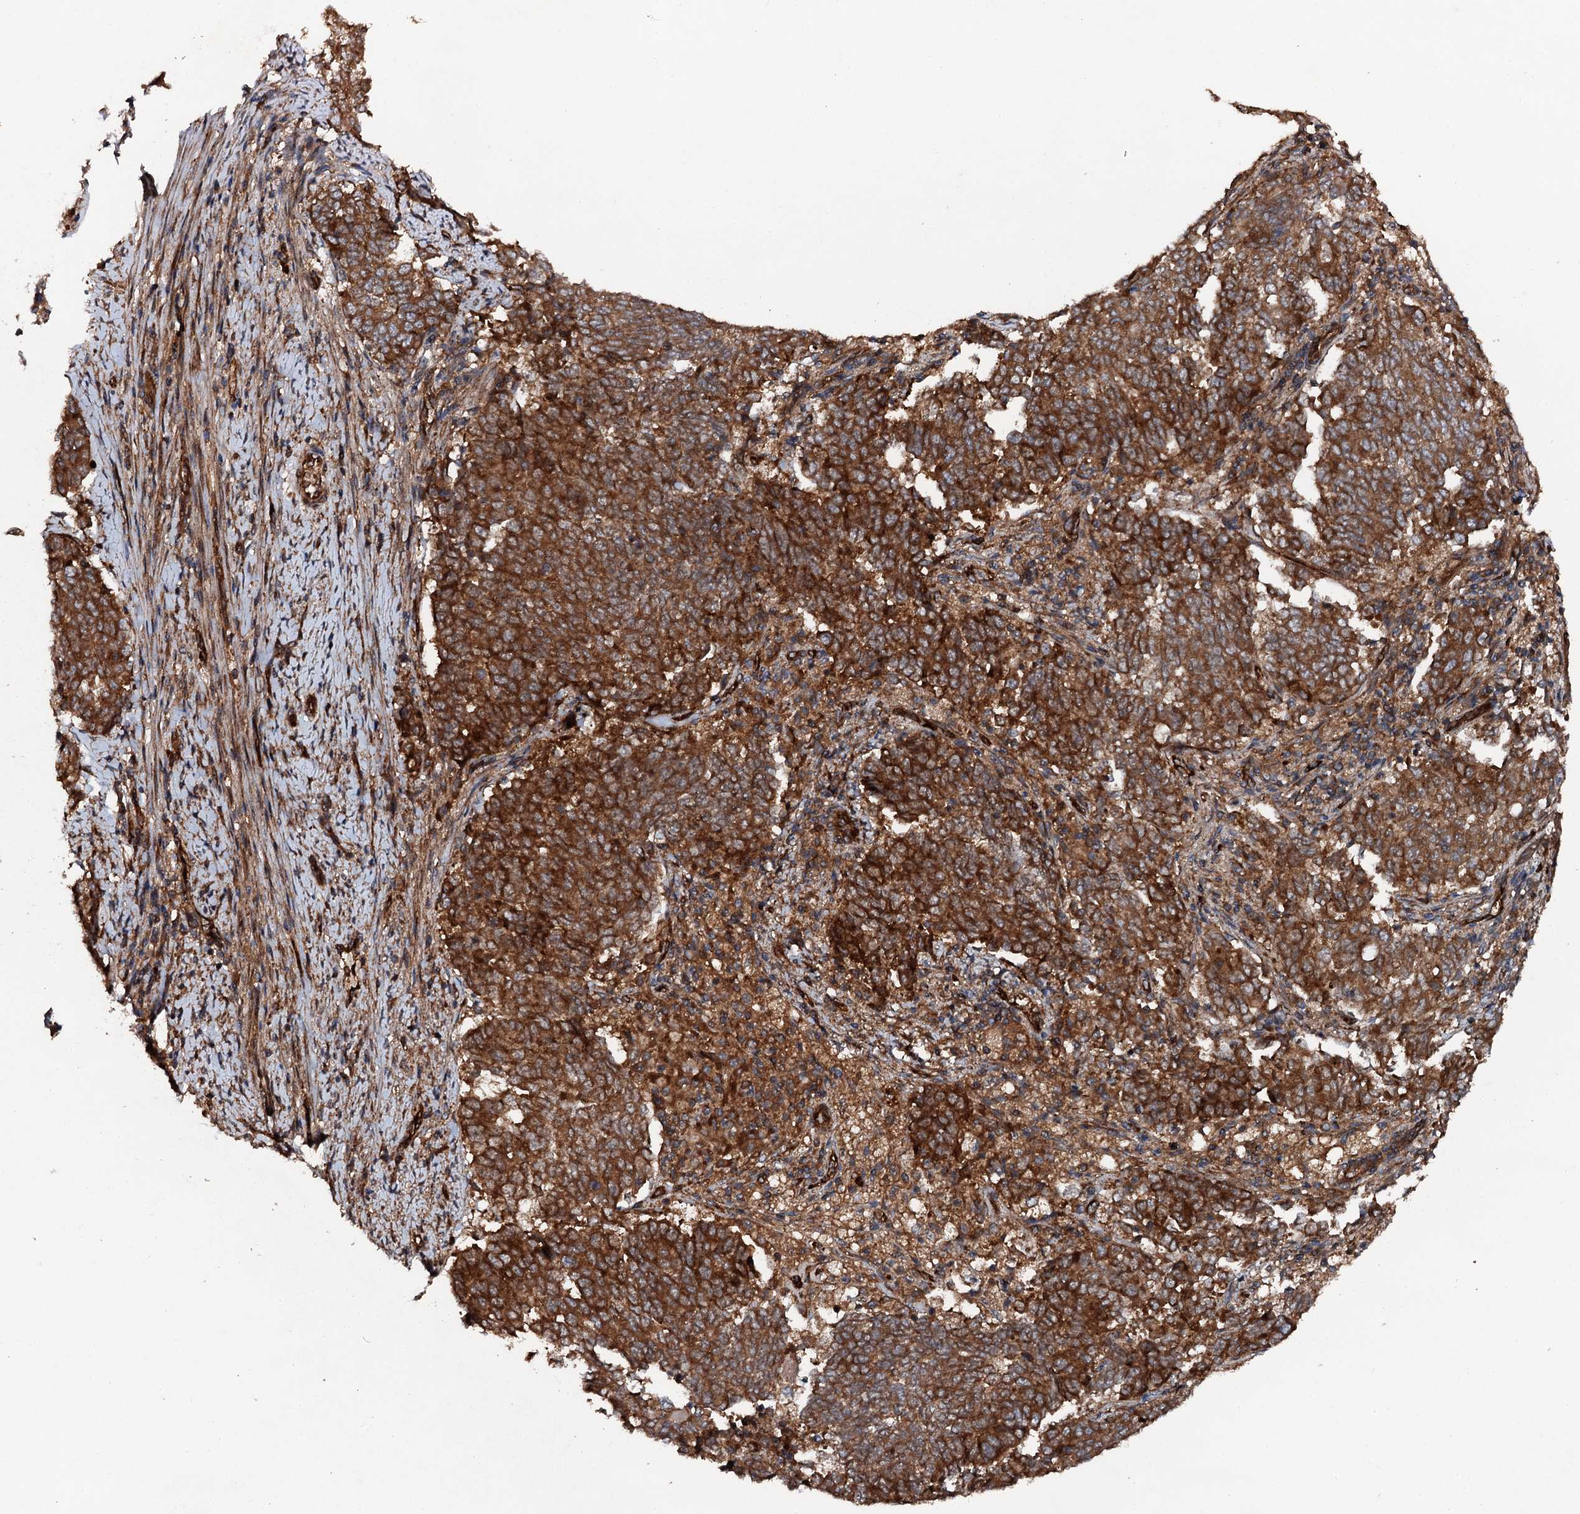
{"staining": {"intensity": "strong", "quantity": ">75%", "location": "cytoplasmic/membranous"}, "tissue": "endometrial cancer", "cell_type": "Tumor cells", "image_type": "cancer", "snomed": [{"axis": "morphology", "description": "Adenocarcinoma, NOS"}, {"axis": "topography", "description": "Endometrium"}], "caption": "High-power microscopy captured an immunohistochemistry micrograph of endometrial cancer, revealing strong cytoplasmic/membranous expression in about >75% of tumor cells.", "gene": "FLYWCH1", "patient": {"sex": "female", "age": 80}}